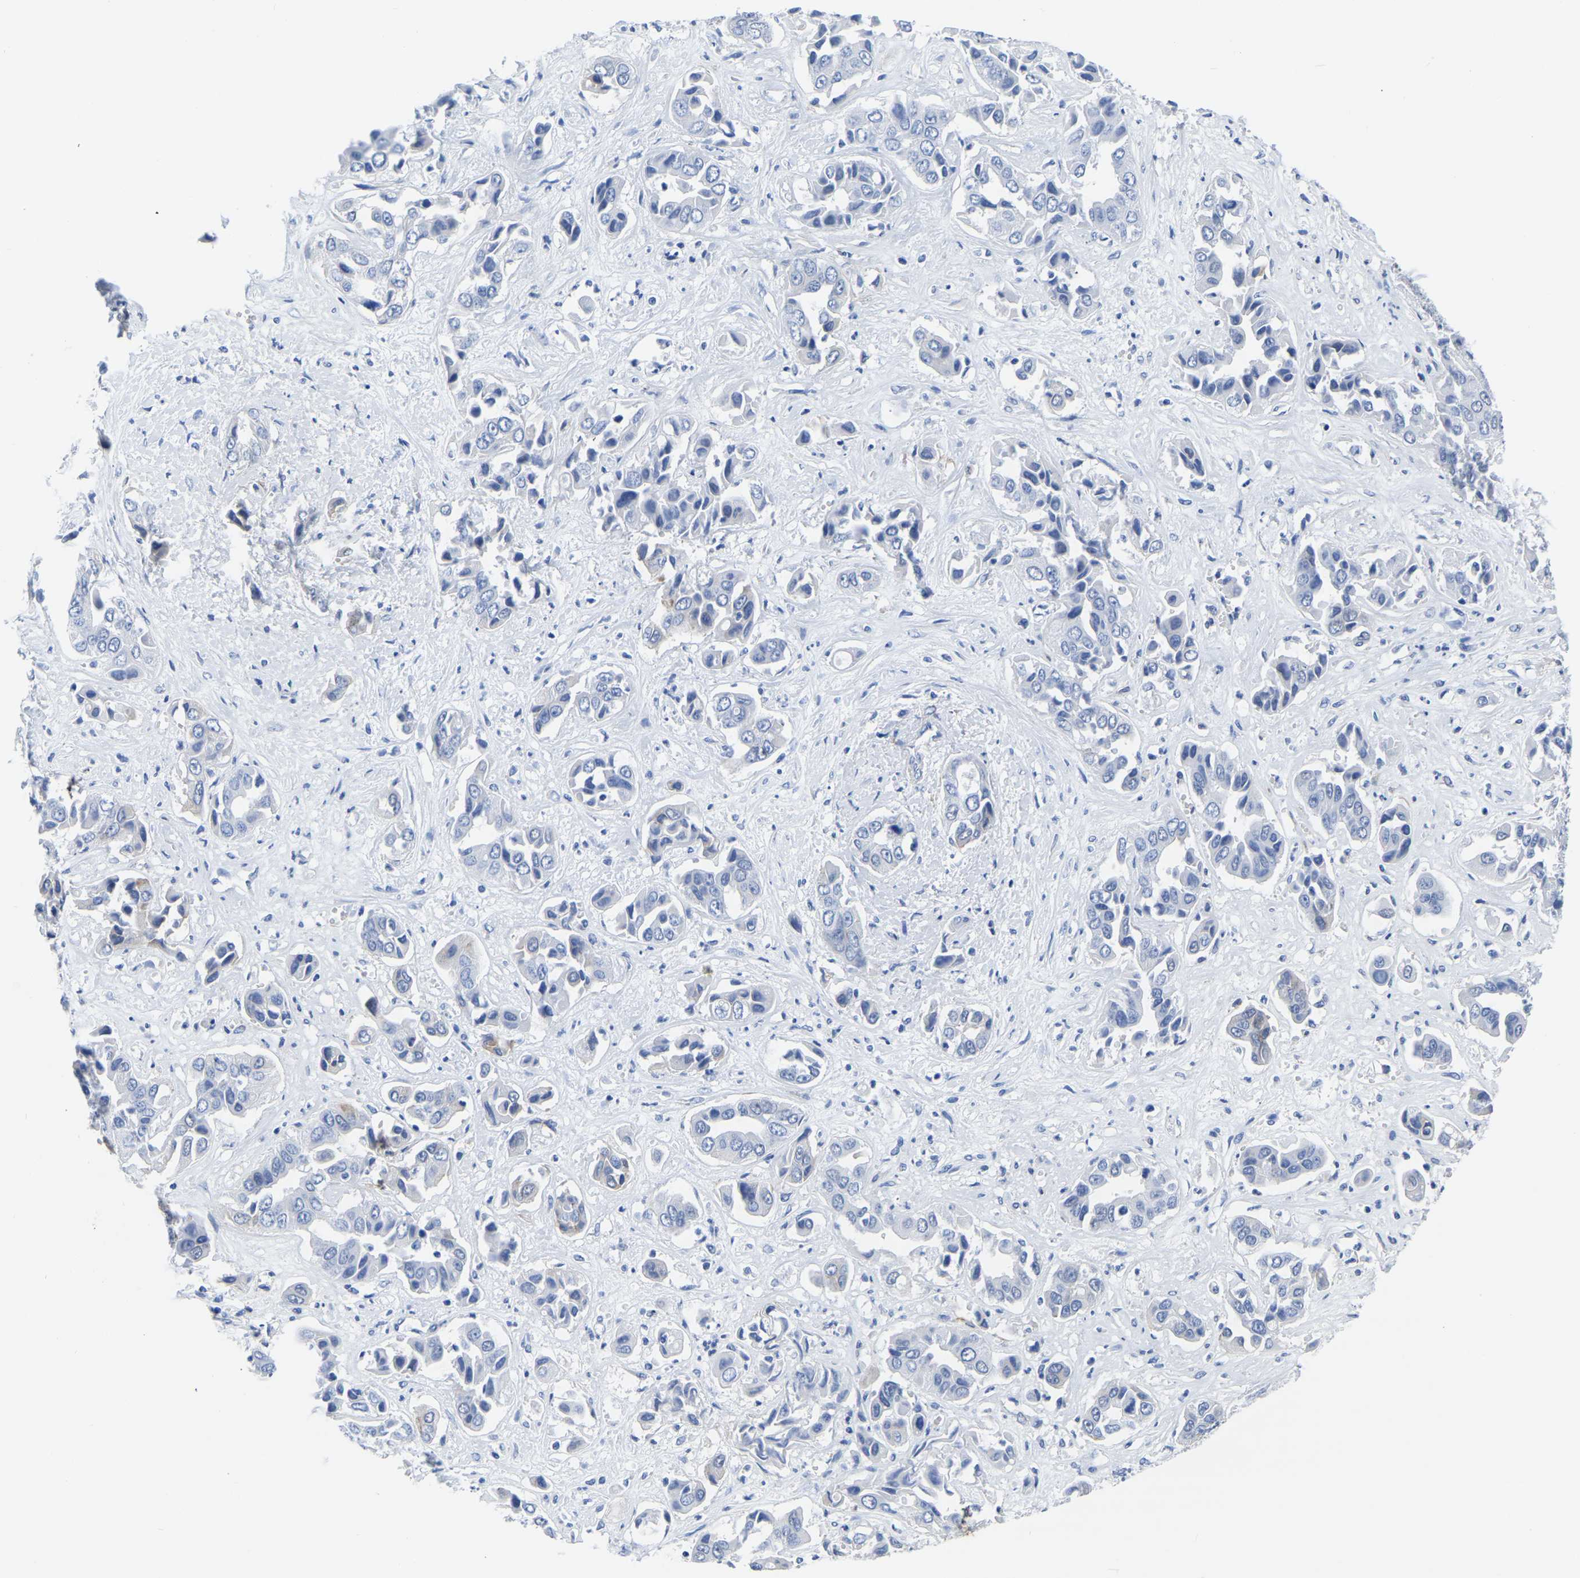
{"staining": {"intensity": "negative", "quantity": "none", "location": "none"}, "tissue": "liver cancer", "cell_type": "Tumor cells", "image_type": "cancer", "snomed": [{"axis": "morphology", "description": "Cholangiocarcinoma"}, {"axis": "topography", "description": "Liver"}], "caption": "Tumor cells show no significant protein expression in liver cholangiocarcinoma.", "gene": "SLC45A3", "patient": {"sex": "female", "age": 52}}